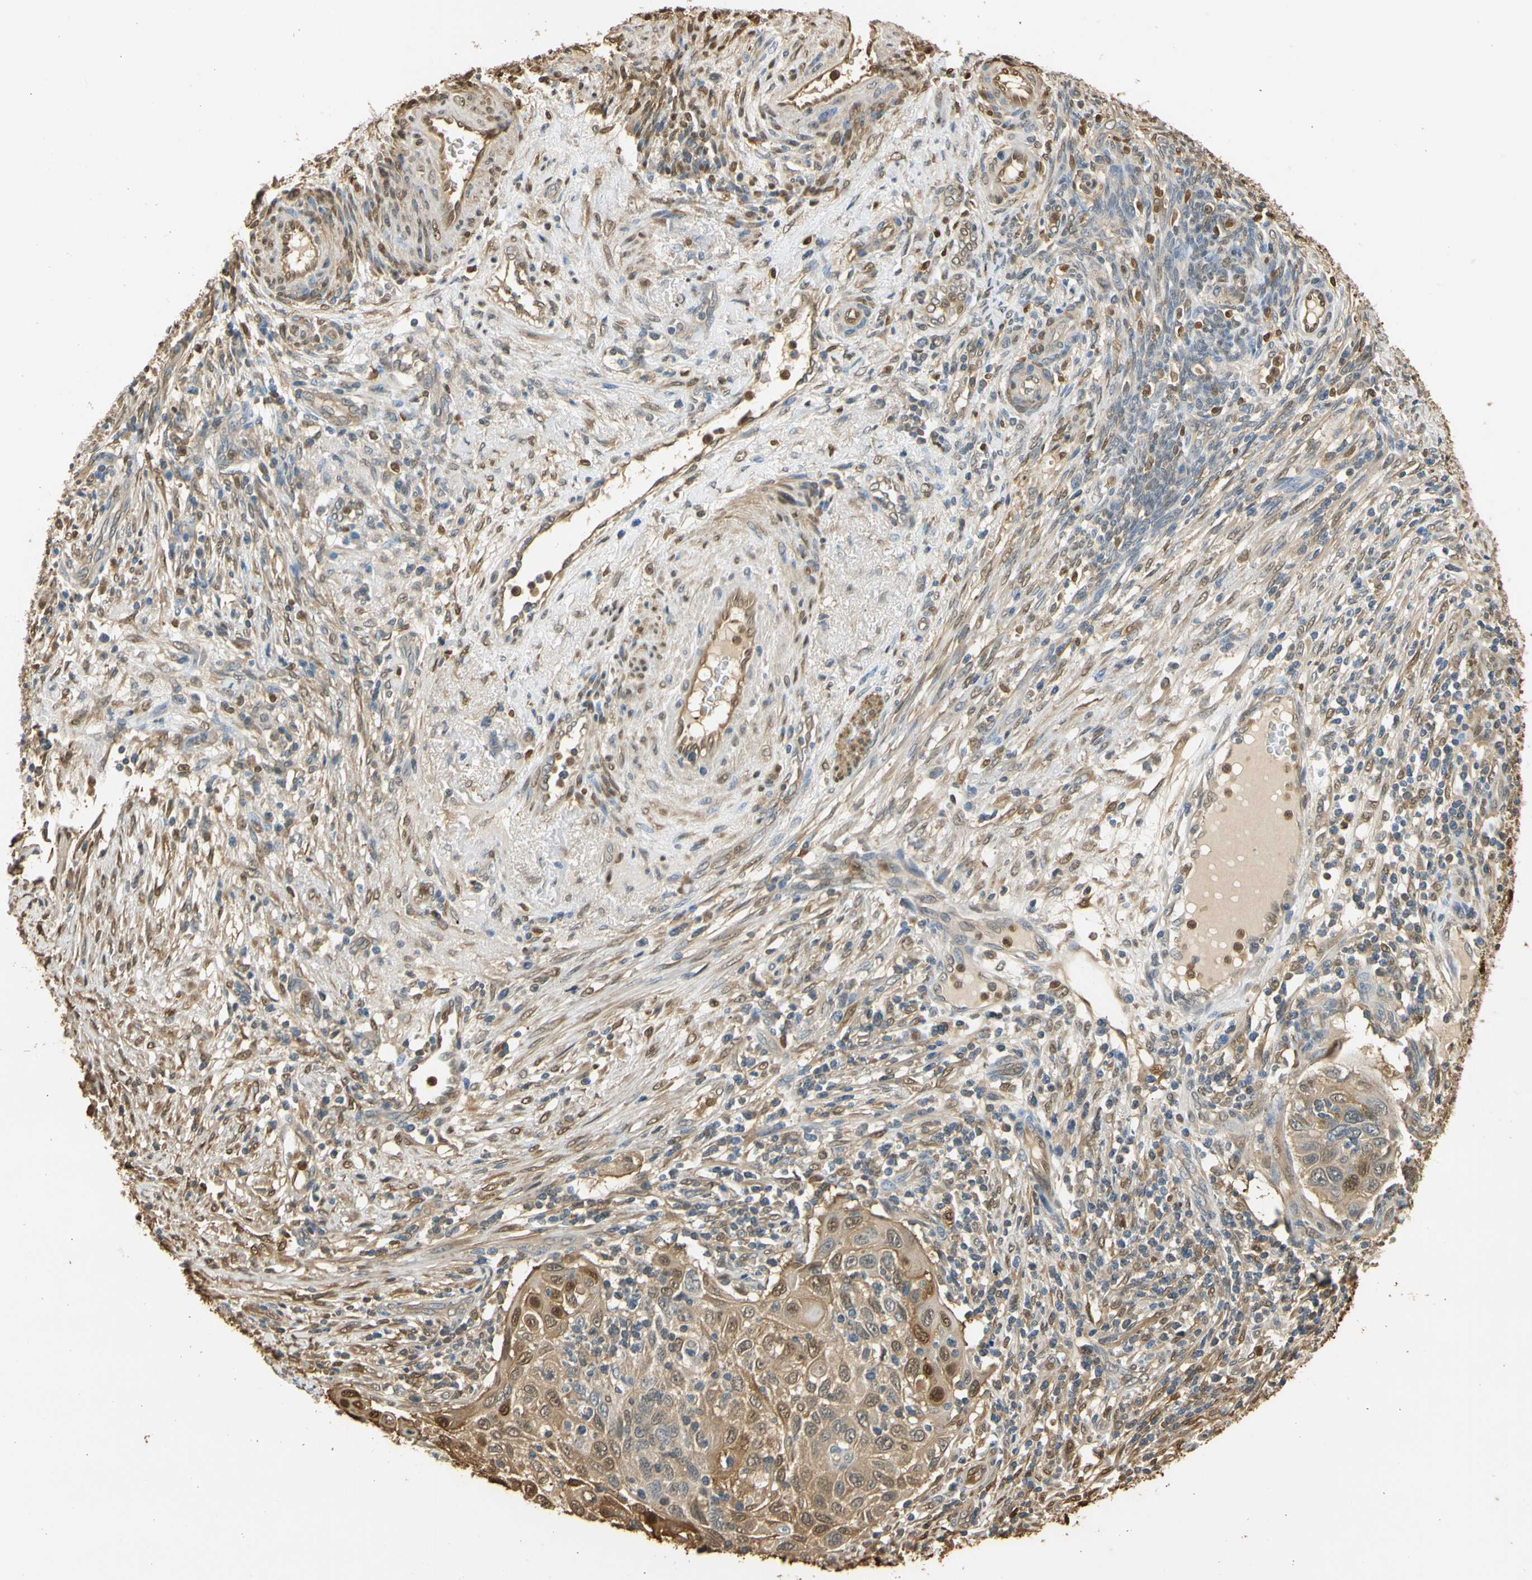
{"staining": {"intensity": "moderate", "quantity": ">75%", "location": "cytoplasmic/membranous,nuclear"}, "tissue": "cervical cancer", "cell_type": "Tumor cells", "image_type": "cancer", "snomed": [{"axis": "morphology", "description": "Squamous cell carcinoma, NOS"}, {"axis": "topography", "description": "Cervix"}], "caption": "An image showing moderate cytoplasmic/membranous and nuclear expression in approximately >75% of tumor cells in cervical squamous cell carcinoma, as visualized by brown immunohistochemical staining.", "gene": "S100A6", "patient": {"sex": "female", "age": 70}}